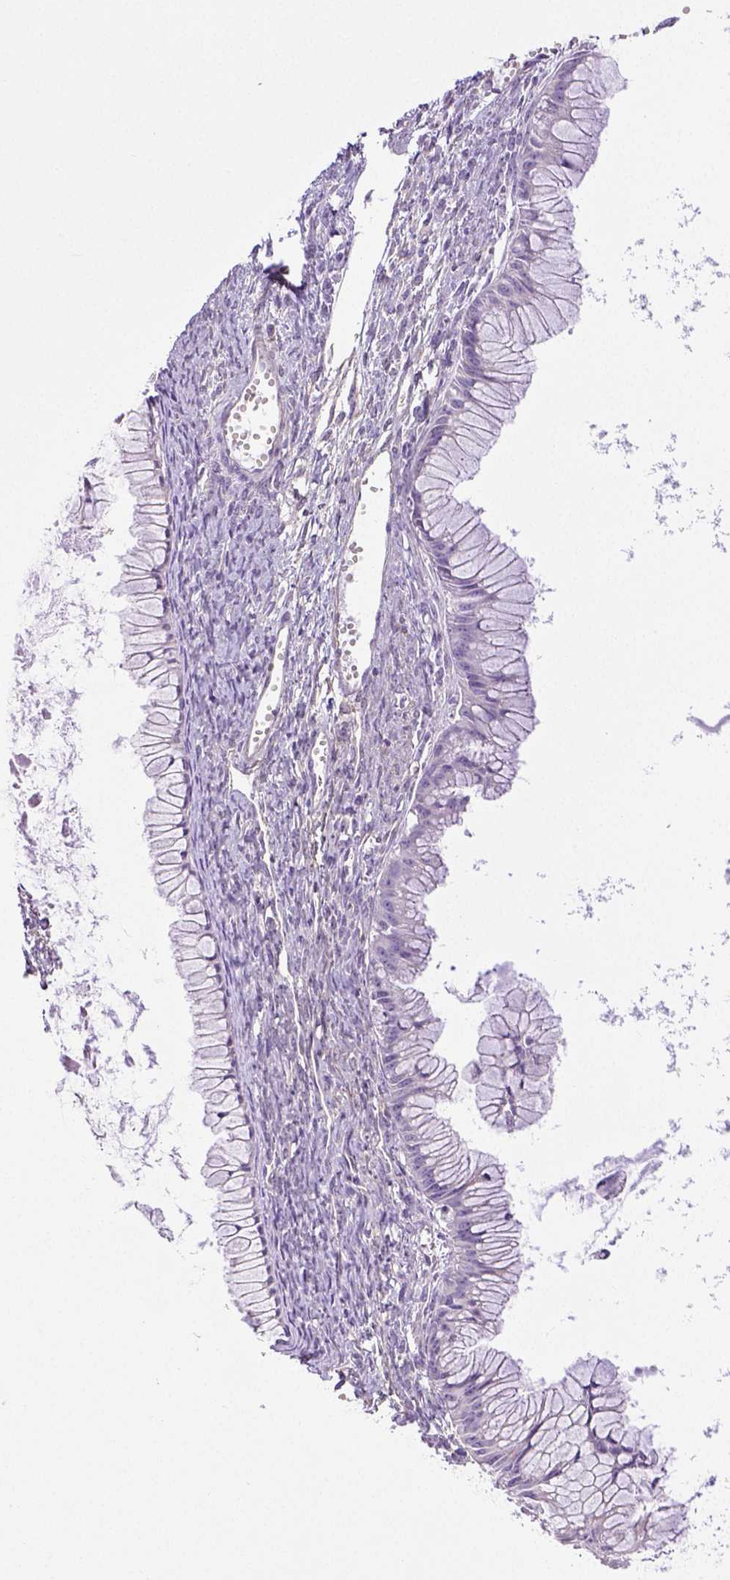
{"staining": {"intensity": "negative", "quantity": "none", "location": "none"}, "tissue": "ovarian cancer", "cell_type": "Tumor cells", "image_type": "cancer", "snomed": [{"axis": "morphology", "description": "Cystadenocarcinoma, mucinous, NOS"}, {"axis": "topography", "description": "Ovary"}], "caption": "A histopathology image of human ovarian cancer (mucinous cystadenocarcinoma) is negative for staining in tumor cells.", "gene": "THY1", "patient": {"sex": "female", "age": 41}}